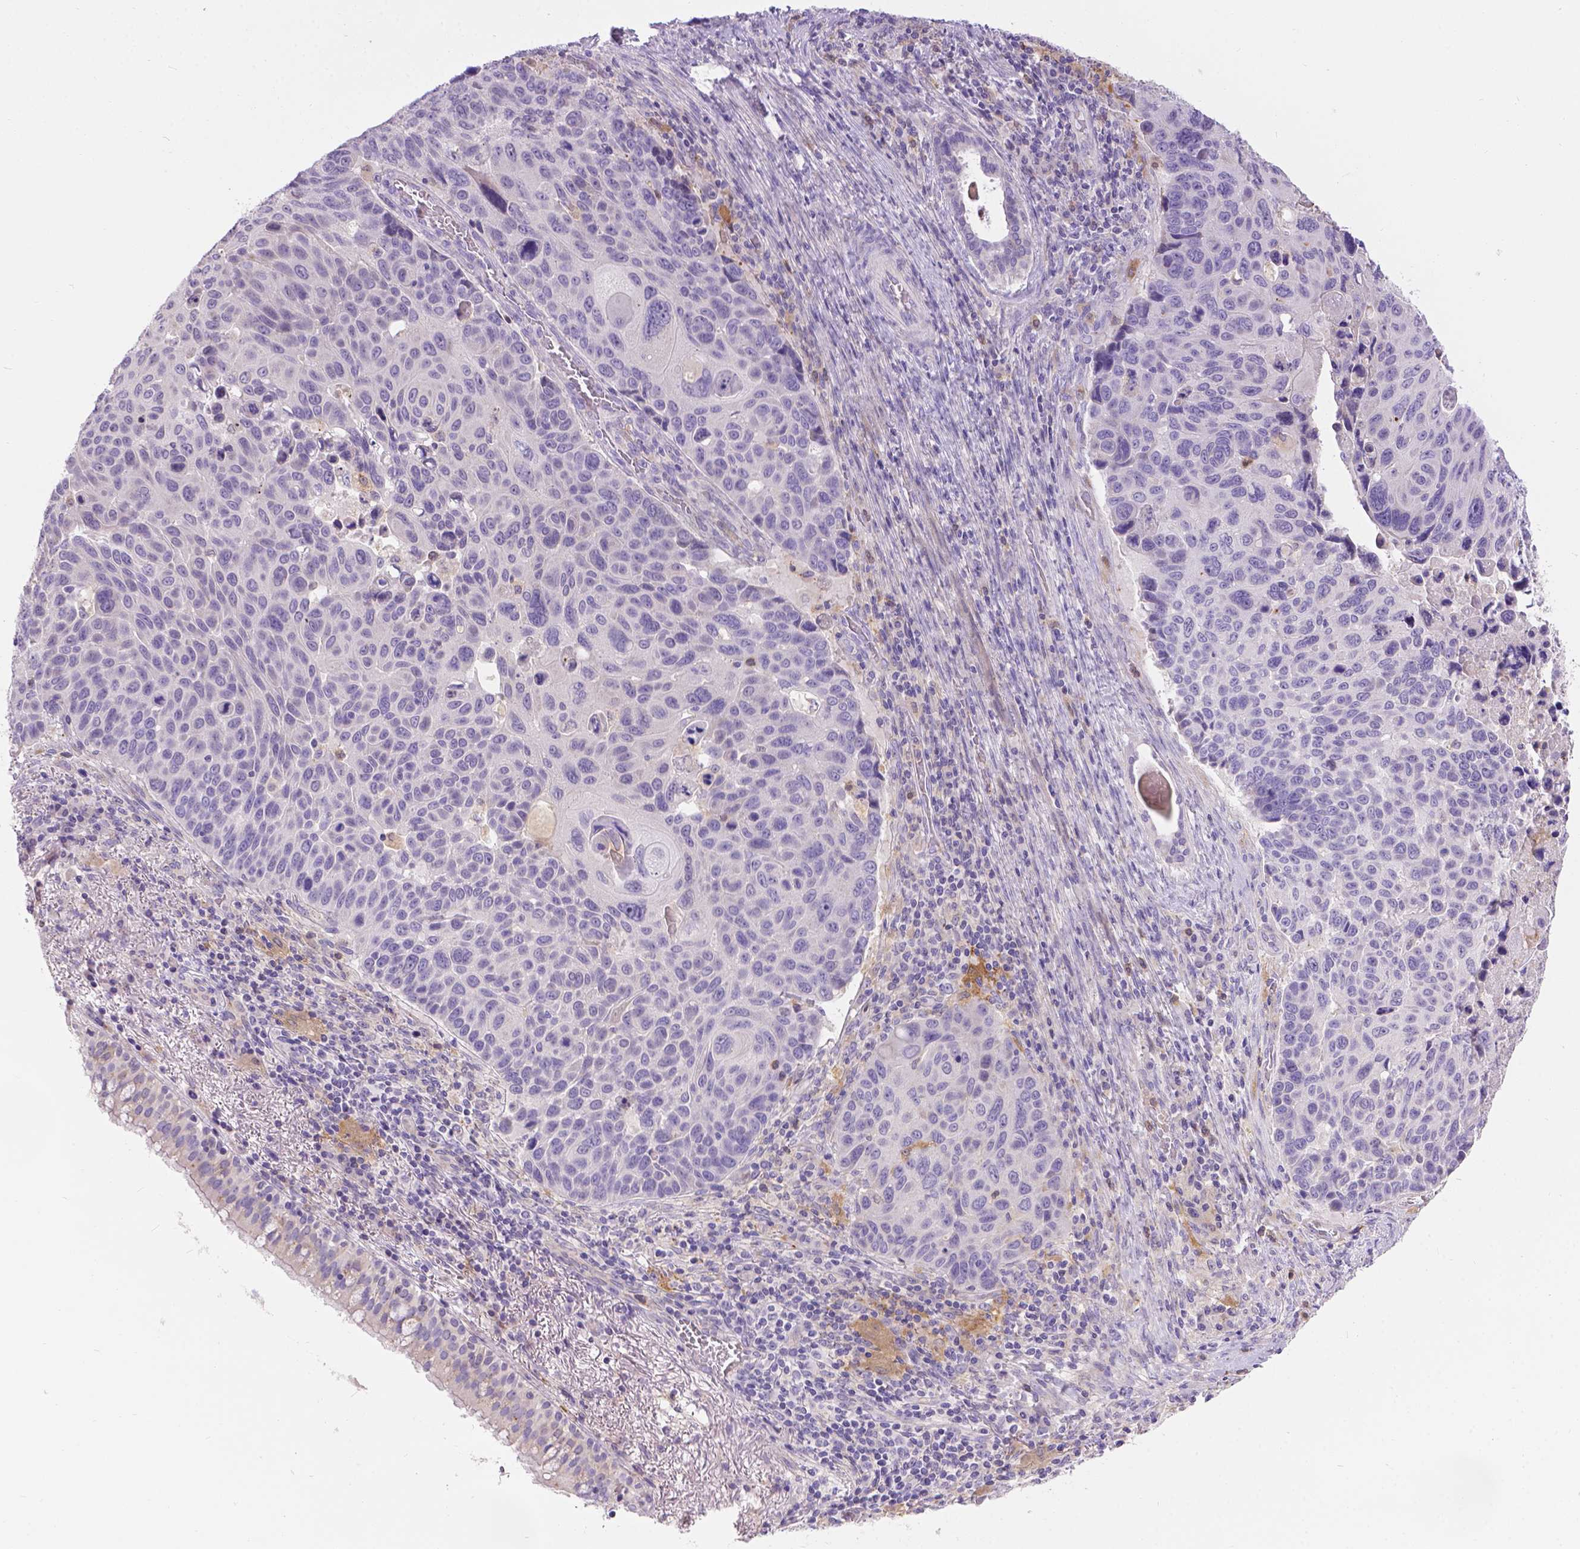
{"staining": {"intensity": "negative", "quantity": "none", "location": "none"}, "tissue": "lung cancer", "cell_type": "Tumor cells", "image_type": "cancer", "snomed": [{"axis": "morphology", "description": "Squamous cell carcinoma, NOS"}, {"axis": "topography", "description": "Lung"}], "caption": "Photomicrograph shows no significant protein expression in tumor cells of squamous cell carcinoma (lung).", "gene": "TM4SF18", "patient": {"sex": "male", "age": 68}}